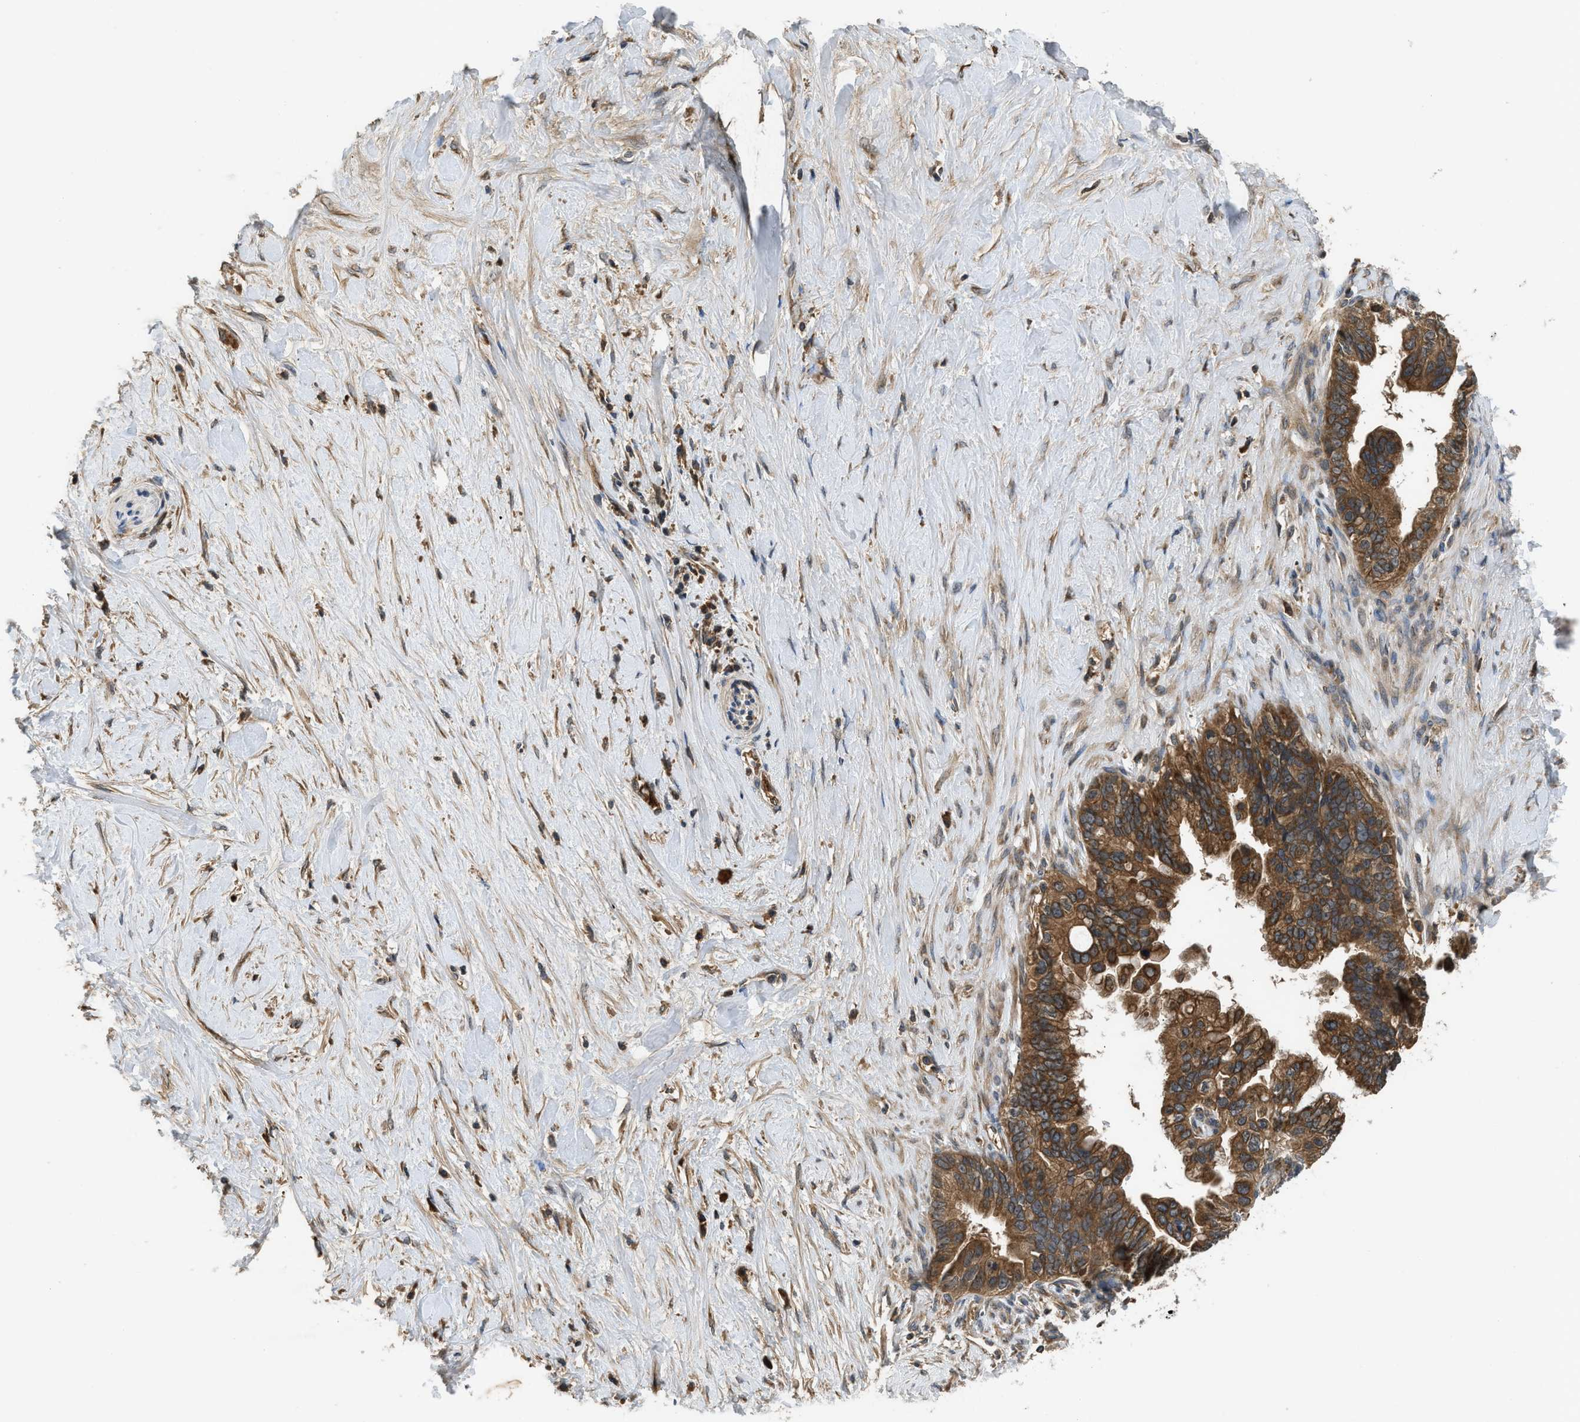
{"staining": {"intensity": "strong", "quantity": ">75%", "location": "cytoplasmic/membranous"}, "tissue": "pancreatic cancer", "cell_type": "Tumor cells", "image_type": "cancer", "snomed": [{"axis": "morphology", "description": "Adenocarcinoma, NOS"}, {"axis": "topography", "description": "Pancreas"}], "caption": "Brown immunohistochemical staining in human pancreatic adenocarcinoma shows strong cytoplasmic/membranous staining in about >75% of tumor cells. (Stains: DAB in brown, nuclei in blue, Microscopy: brightfield microscopy at high magnification).", "gene": "PAFAH2", "patient": {"sex": "female", "age": 56}}